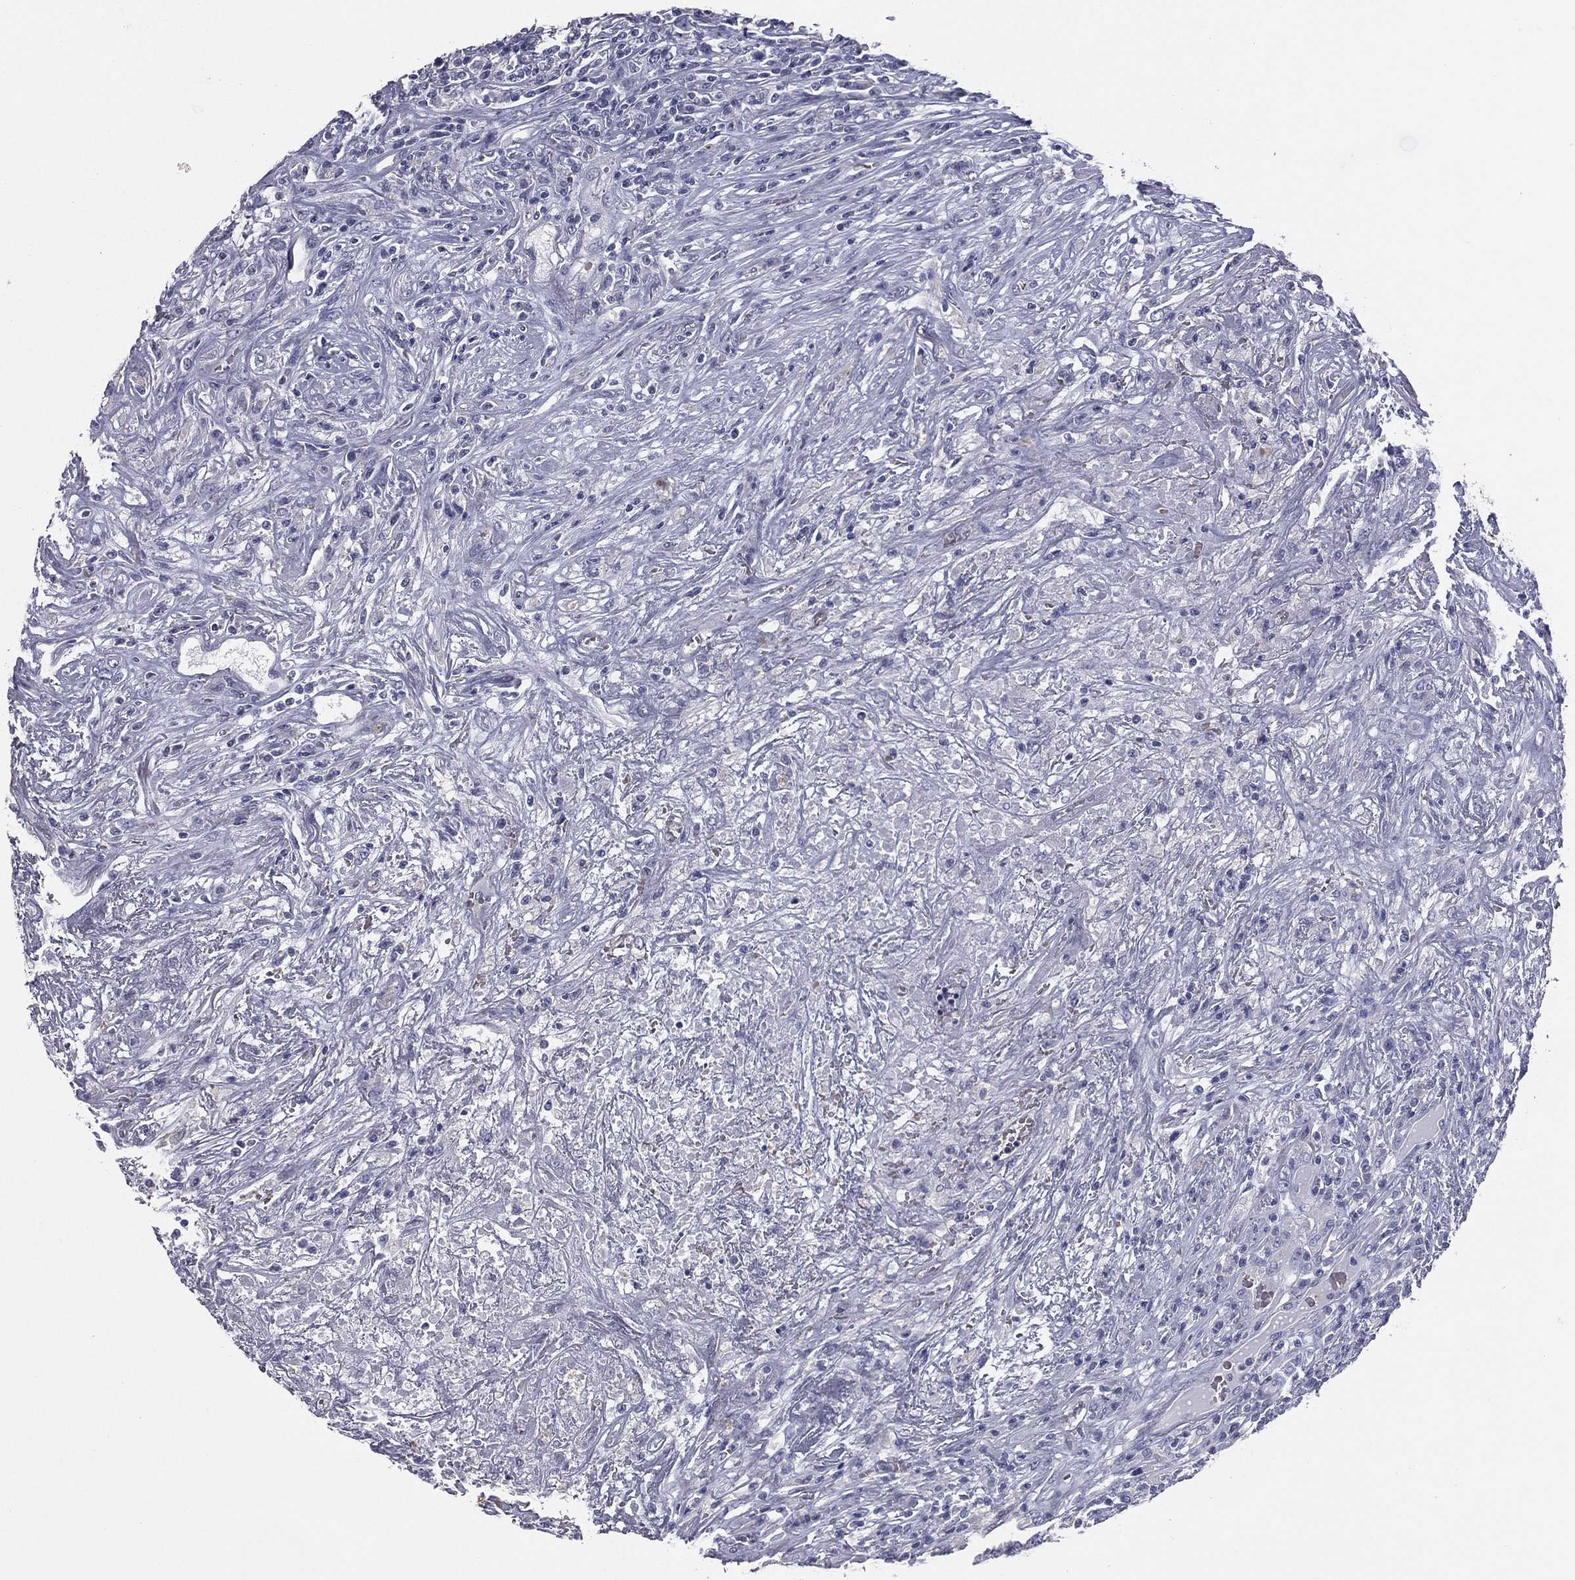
{"staining": {"intensity": "negative", "quantity": "none", "location": "none"}, "tissue": "lymphoma", "cell_type": "Tumor cells", "image_type": "cancer", "snomed": [{"axis": "morphology", "description": "Malignant lymphoma, non-Hodgkin's type, High grade"}, {"axis": "topography", "description": "Lung"}], "caption": "The image demonstrates no significant expression in tumor cells of lymphoma. (Stains: DAB IHC with hematoxylin counter stain, Microscopy: brightfield microscopy at high magnification).", "gene": "ESX1", "patient": {"sex": "male", "age": 79}}